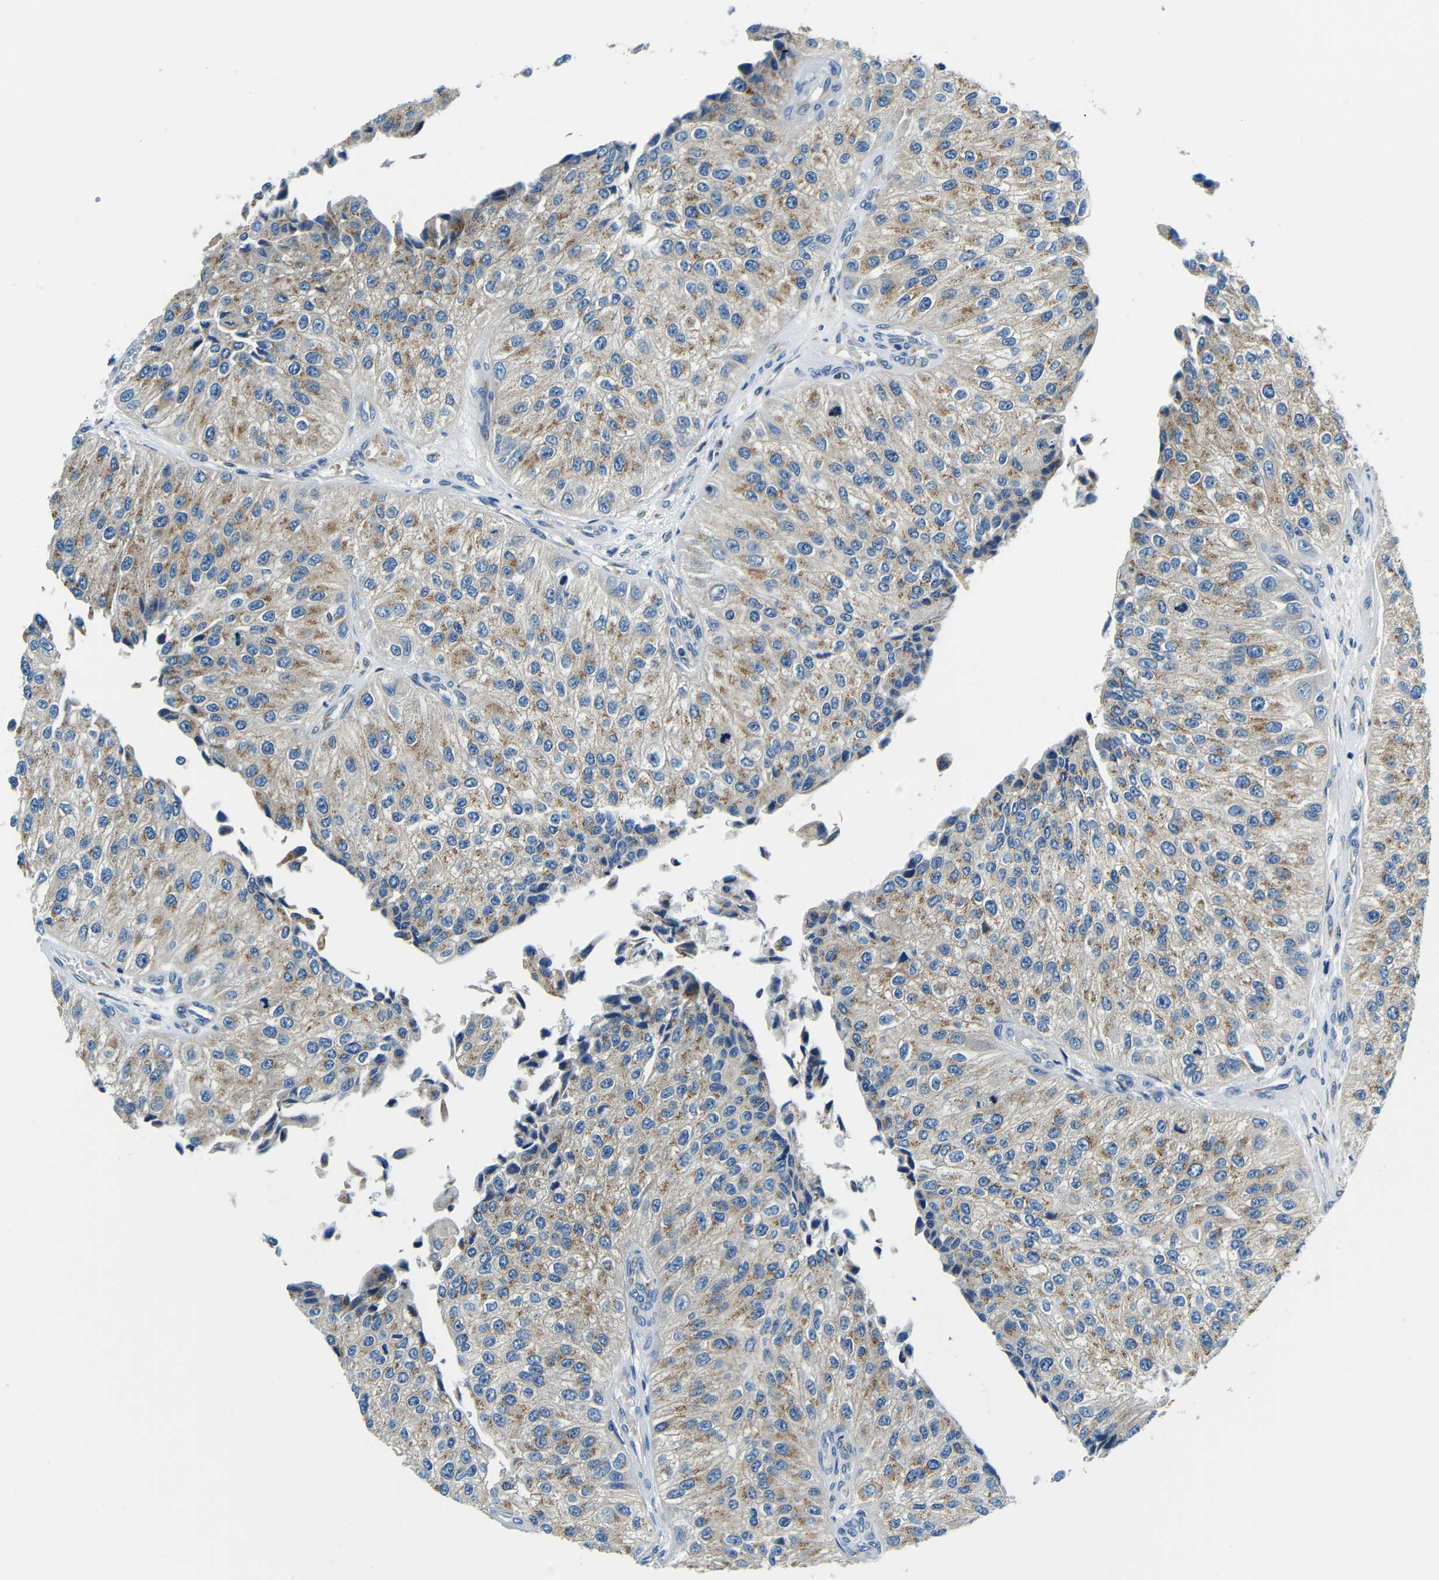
{"staining": {"intensity": "moderate", "quantity": ">75%", "location": "cytoplasmic/membranous"}, "tissue": "urothelial cancer", "cell_type": "Tumor cells", "image_type": "cancer", "snomed": [{"axis": "morphology", "description": "Urothelial carcinoma, High grade"}, {"axis": "topography", "description": "Kidney"}, {"axis": "topography", "description": "Urinary bladder"}], "caption": "A brown stain highlights moderate cytoplasmic/membranous staining of a protein in human urothelial carcinoma (high-grade) tumor cells.", "gene": "USO1", "patient": {"sex": "male", "age": 77}}